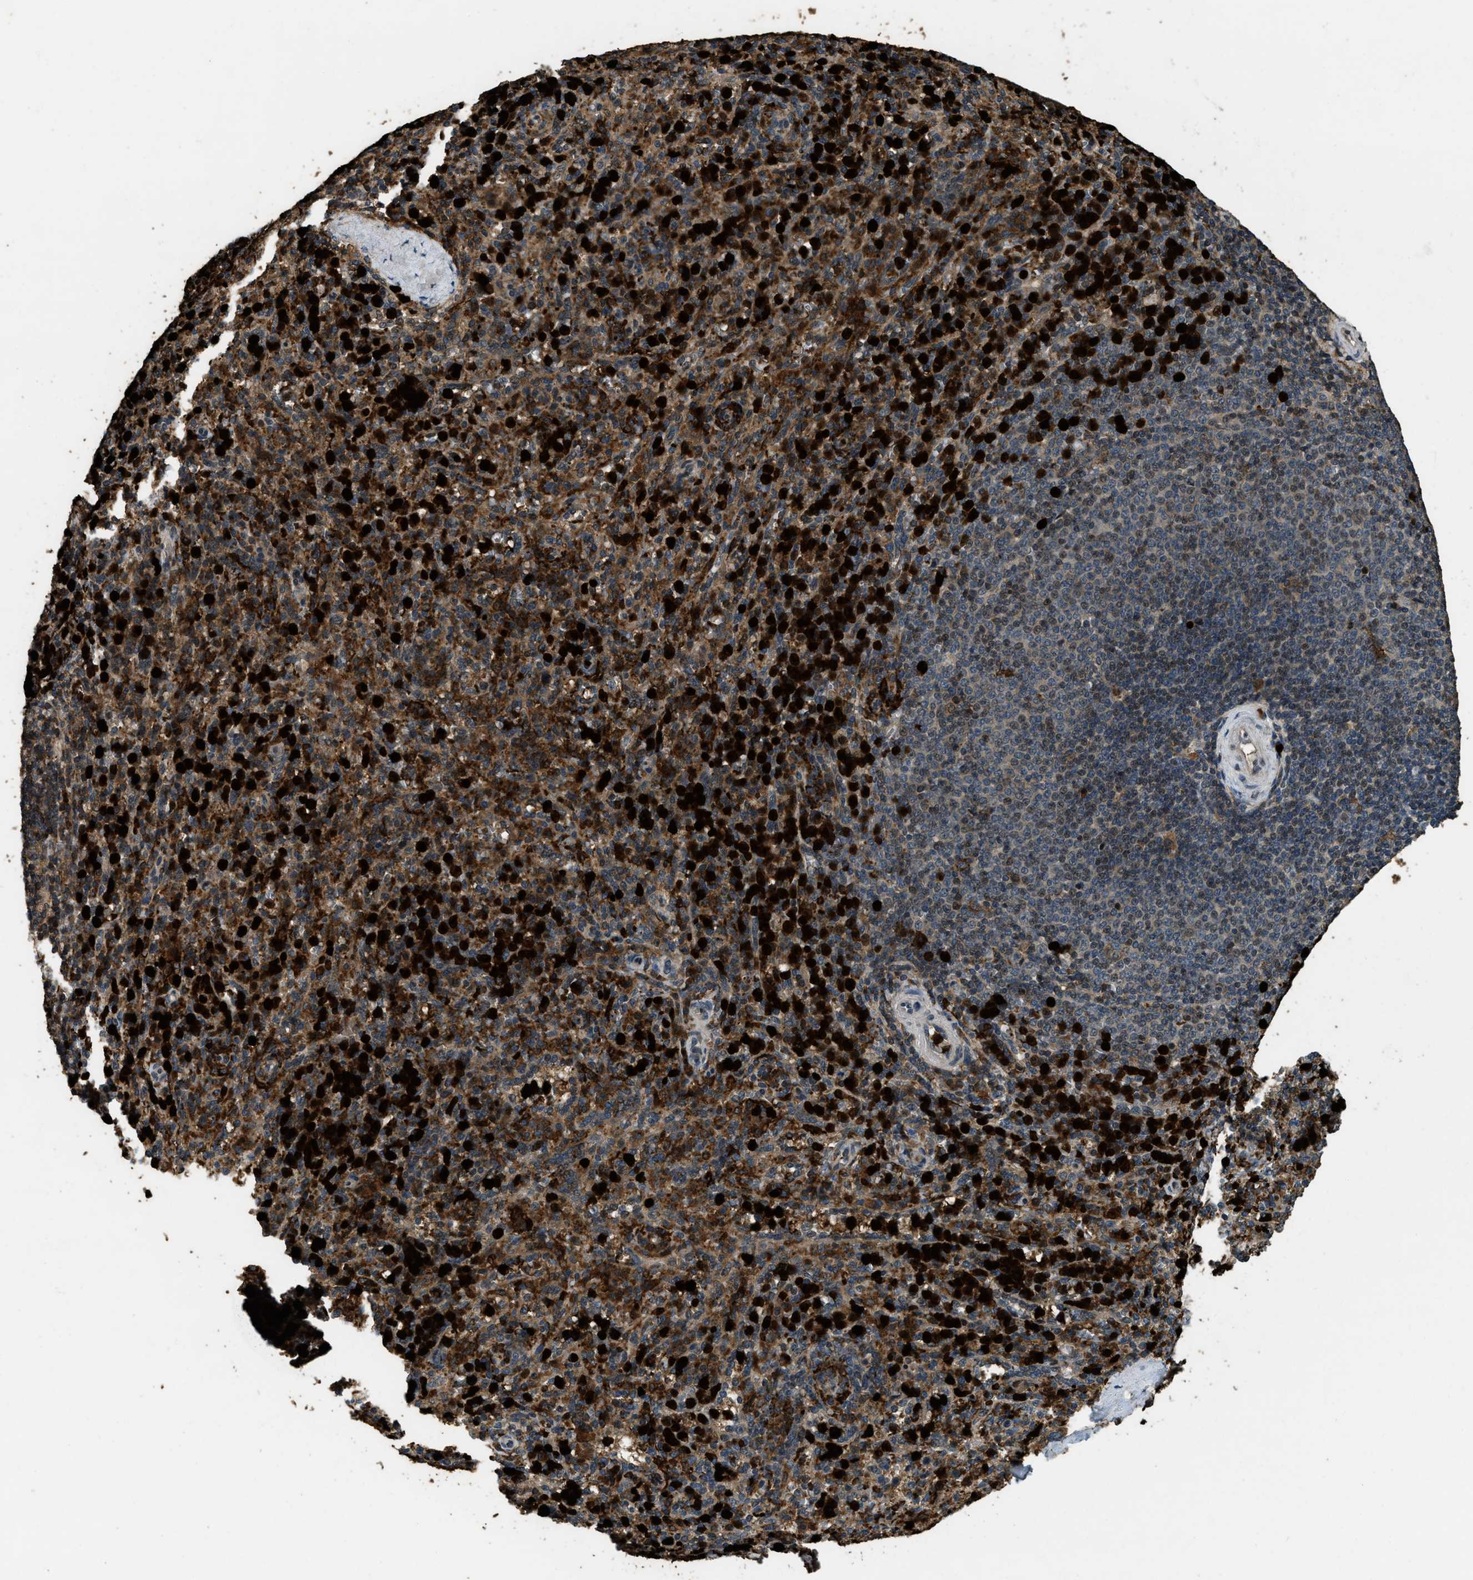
{"staining": {"intensity": "strong", "quantity": ">75%", "location": "cytoplasmic/membranous,nuclear"}, "tissue": "spleen", "cell_type": "Cells in red pulp", "image_type": "normal", "snomed": [{"axis": "morphology", "description": "Normal tissue, NOS"}, {"axis": "topography", "description": "Spleen"}], "caption": "Human spleen stained with a brown dye displays strong cytoplasmic/membranous,nuclear positive positivity in about >75% of cells in red pulp.", "gene": "RNF141", "patient": {"sex": "male", "age": 36}}